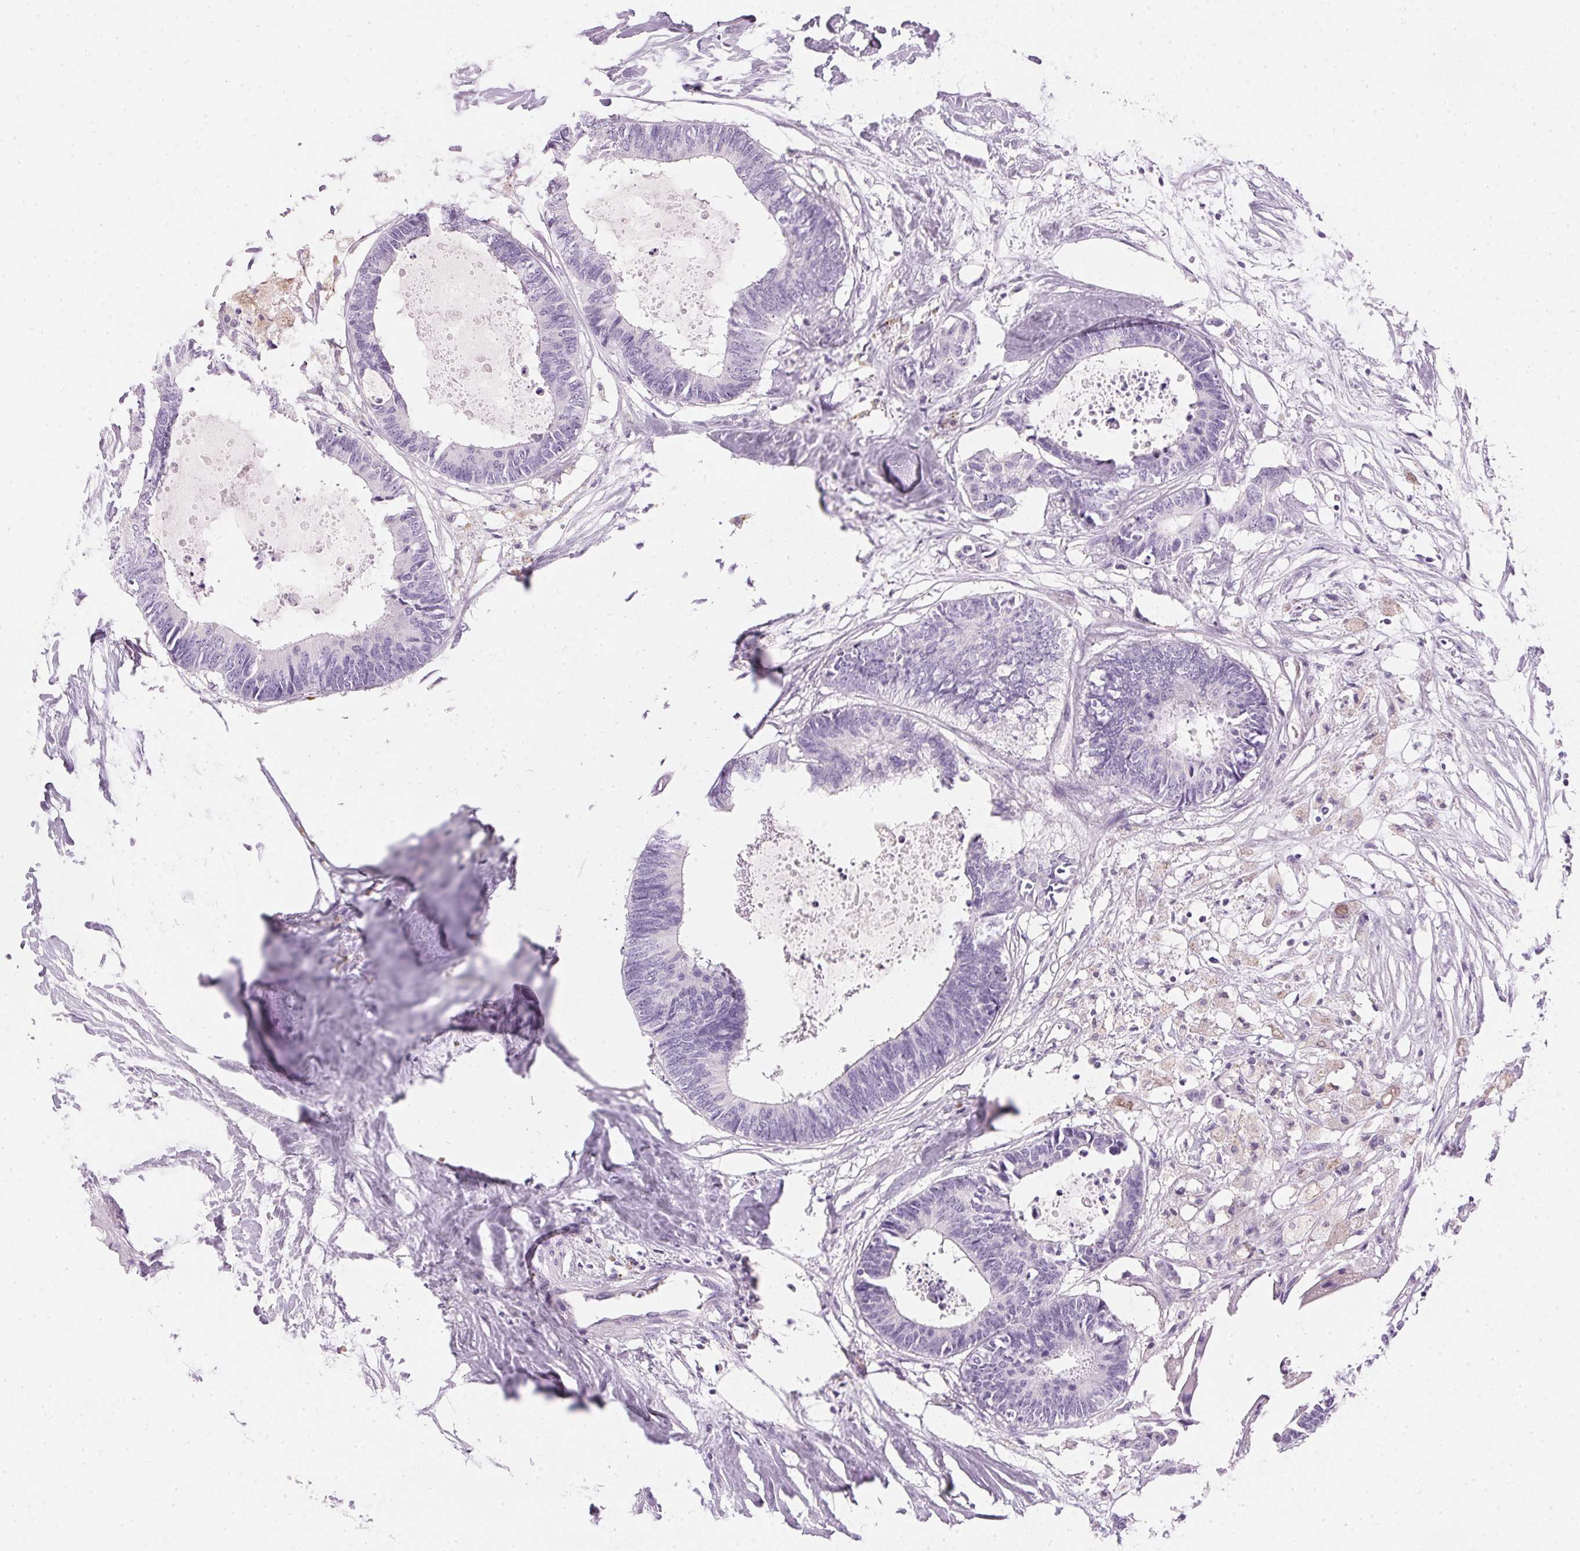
{"staining": {"intensity": "negative", "quantity": "none", "location": "none"}, "tissue": "colorectal cancer", "cell_type": "Tumor cells", "image_type": "cancer", "snomed": [{"axis": "morphology", "description": "Adenocarcinoma, NOS"}, {"axis": "topography", "description": "Colon"}, {"axis": "topography", "description": "Rectum"}], "caption": "DAB (3,3'-diaminobenzidine) immunohistochemical staining of human colorectal cancer (adenocarcinoma) shows no significant staining in tumor cells.", "gene": "IGFBP1", "patient": {"sex": "male", "age": 57}}